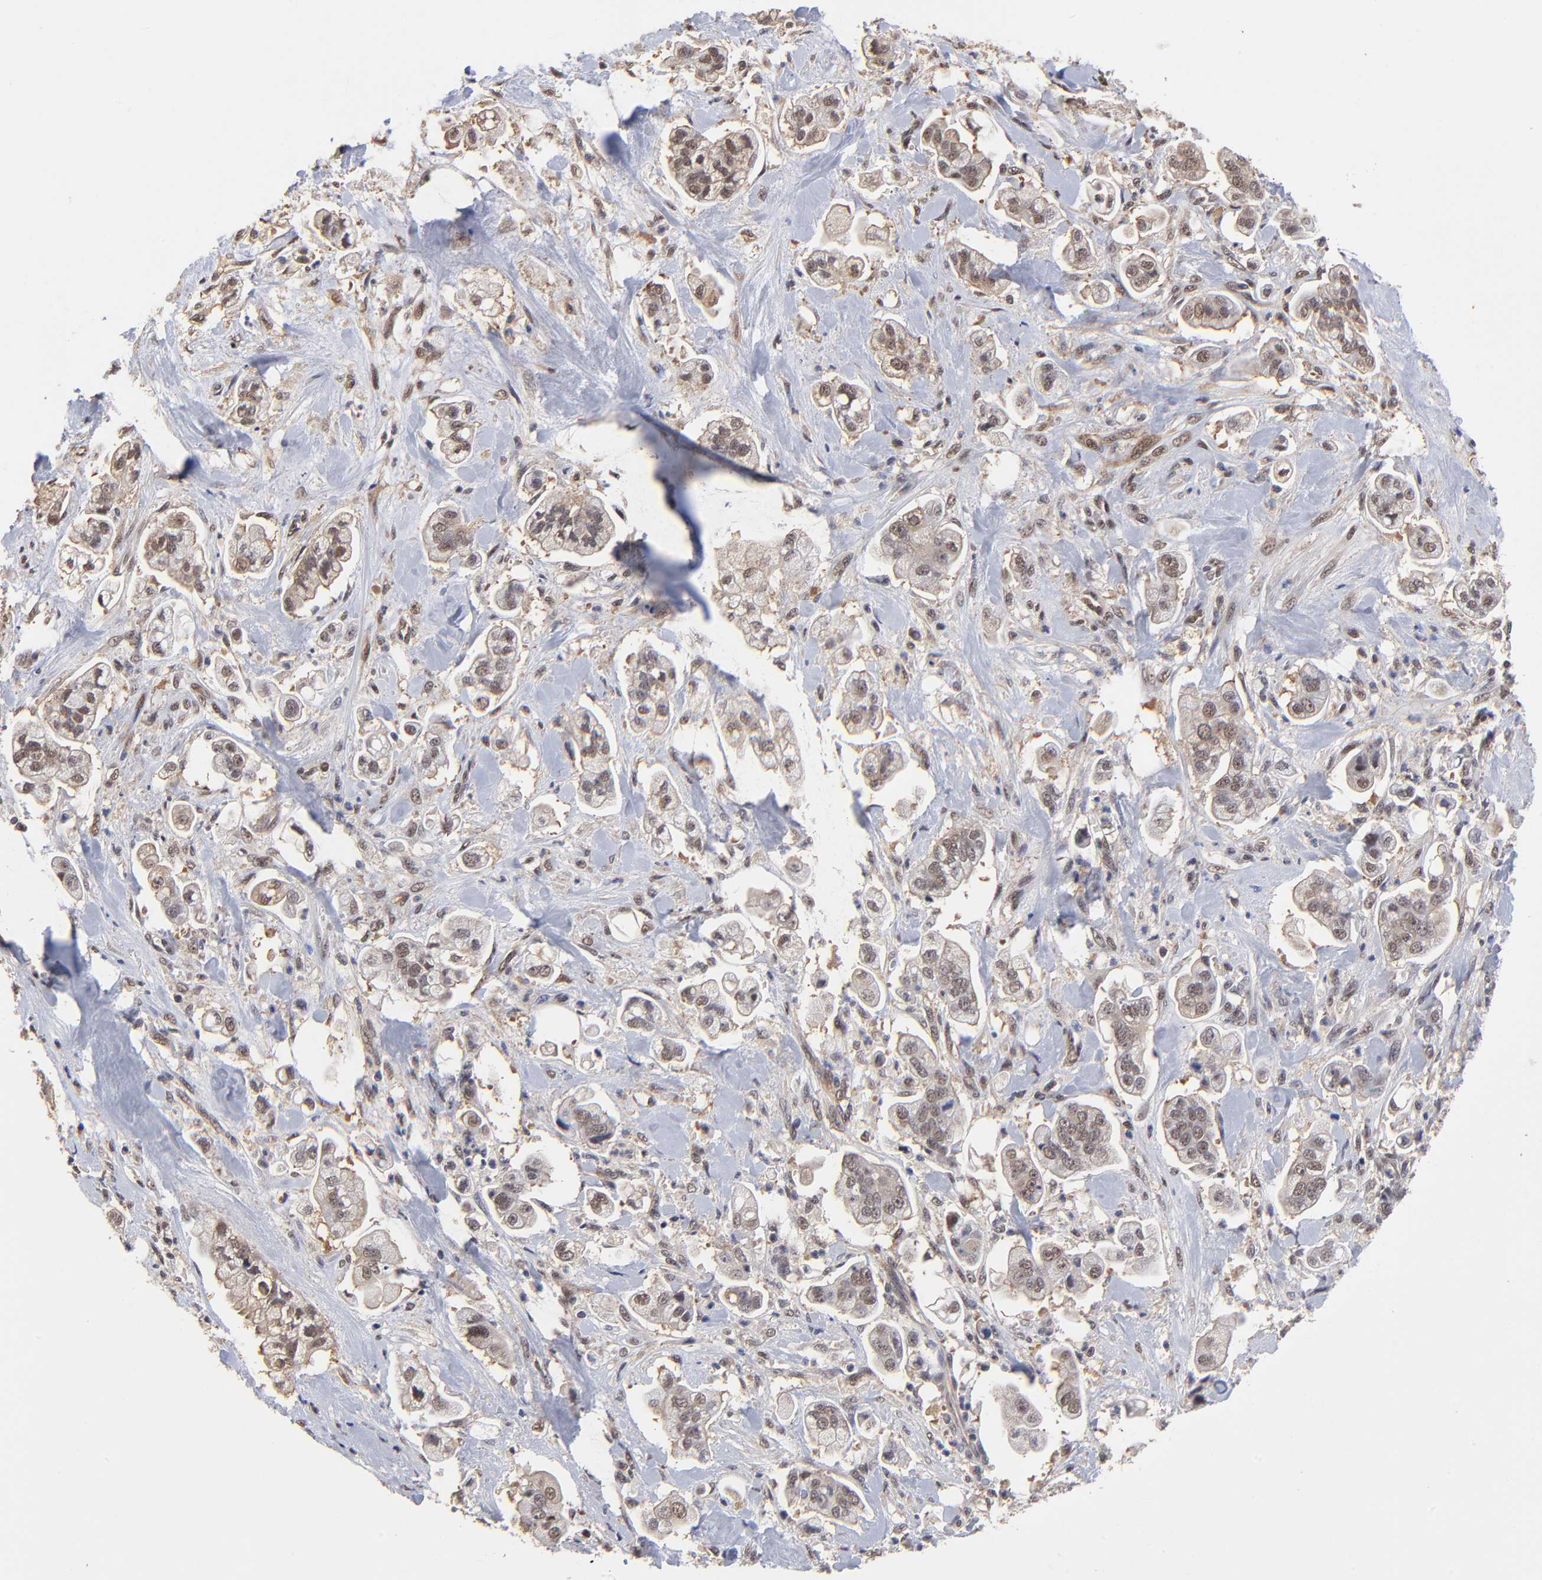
{"staining": {"intensity": "weak", "quantity": "25%-75%", "location": "nuclear"}, "tissue": "stomach cancer", "cell_type": "Tumor cells", "image_type": "cancer", "snomed": [{"axis": "morphology", "description": "Adenocarcinoma, NOS"}, {"axis": "topography", "description": "Stomach"}], "caption": "This histopathology image displays IHC staining of stomach cancer, with low weak nuclear expression in about 25%-75% of tumor cells.", "gene": "PSMC4", "patient": {"sex": "male", "age": 62}}